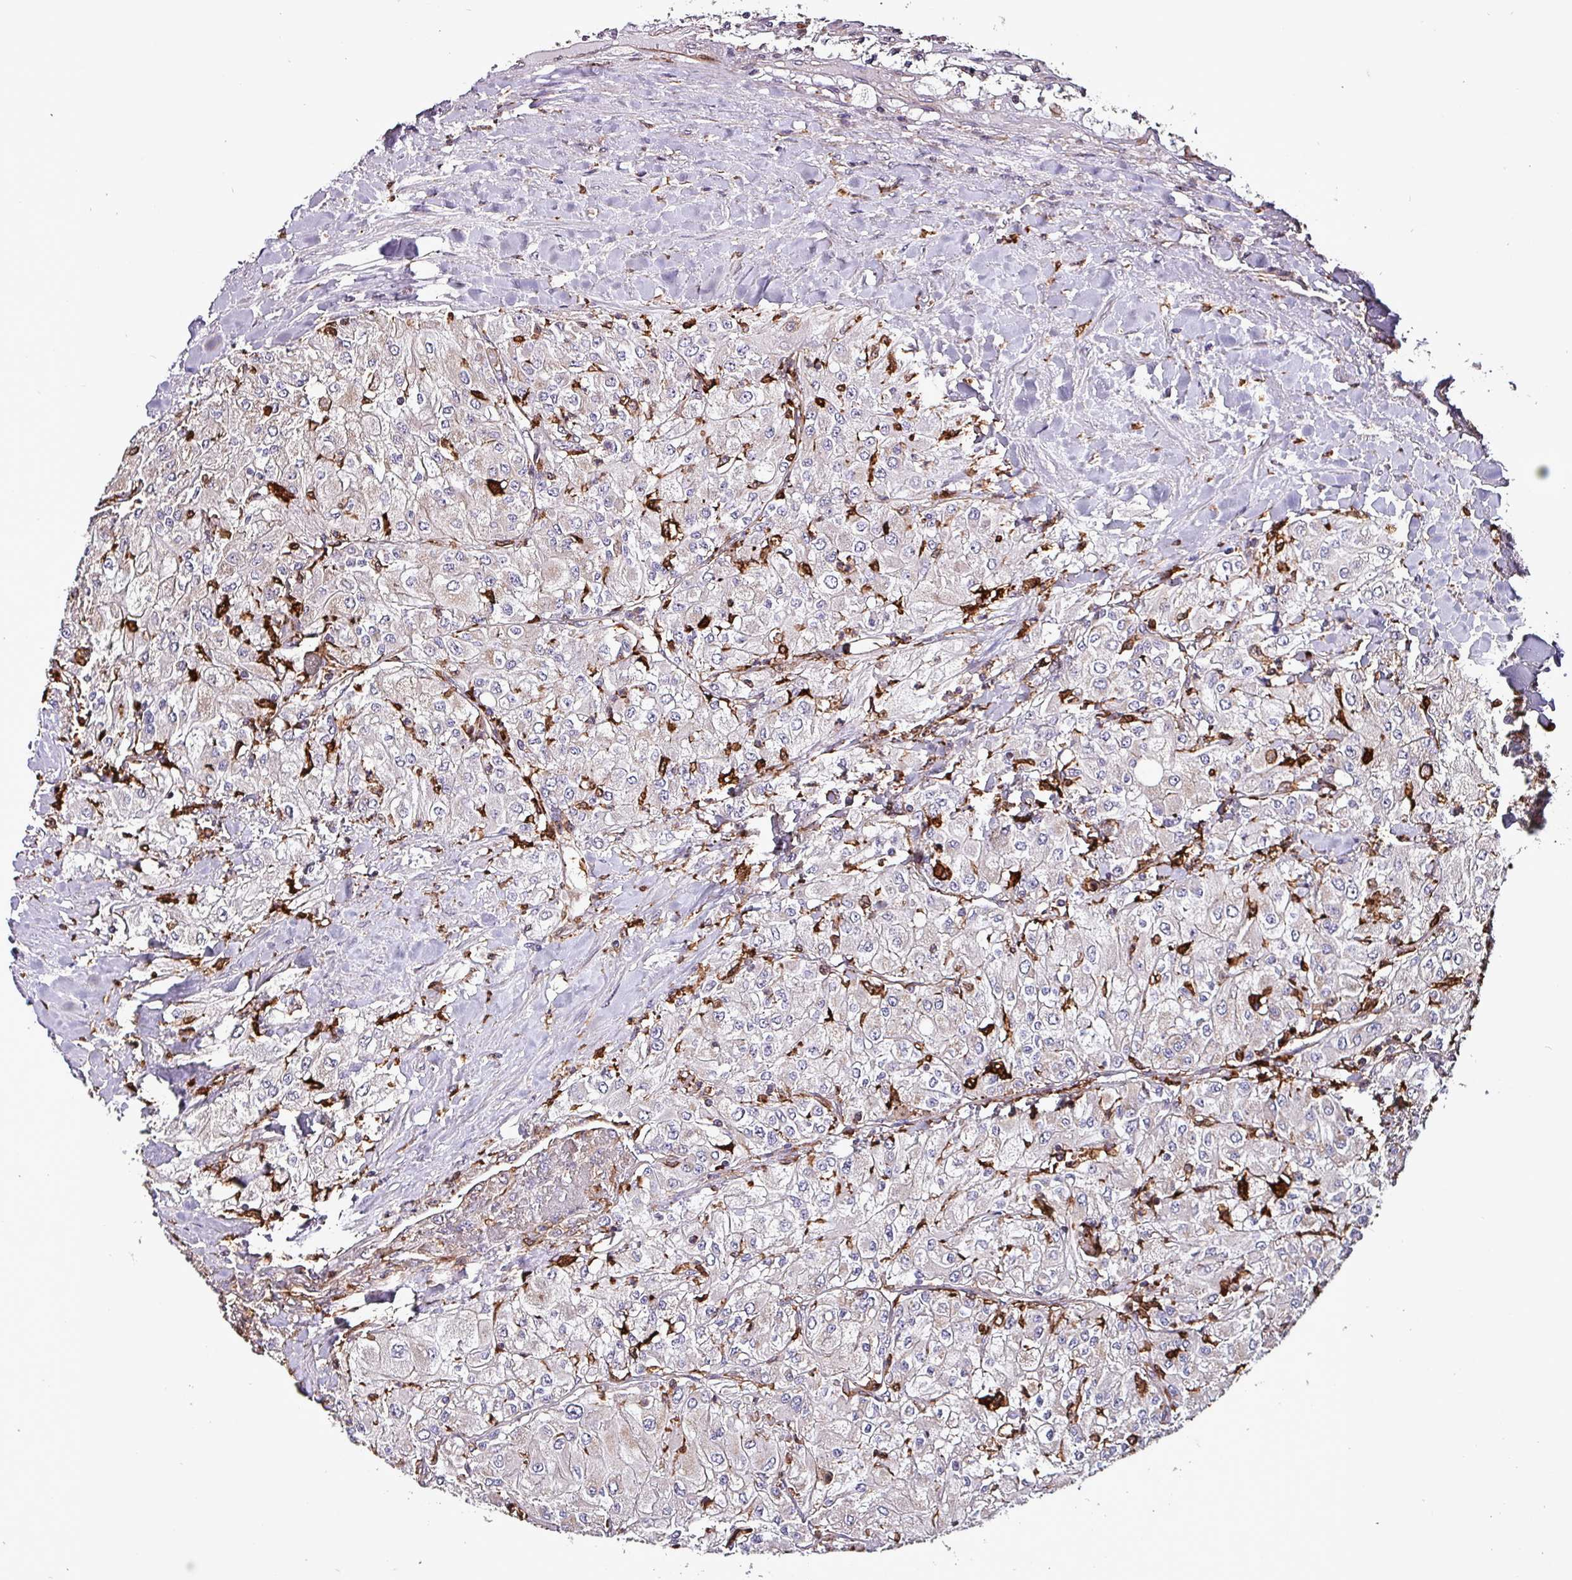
{"staining": {"intensity": "moderate", "quantity": "25%-75%", "location": "cytoplasmic/membranous"}, "tissue": "renal cancer", "cell_type": "Tumor cells", "image_type": "cancer", "snomed": [{"axis": "morphology", "description": "Adenocarcinoma, NOS"}, {"axis": "topography", "description": "Kidney"}], "caption": "Brown immunohistochemical staining in human renal cancer (adenocarcinoma) reveals moderate cytoplasmic/membranous expression in about 25%-75% of tumor cells.", "gene": "SCIN", "patient": {"sex": "male", "age": 80}}